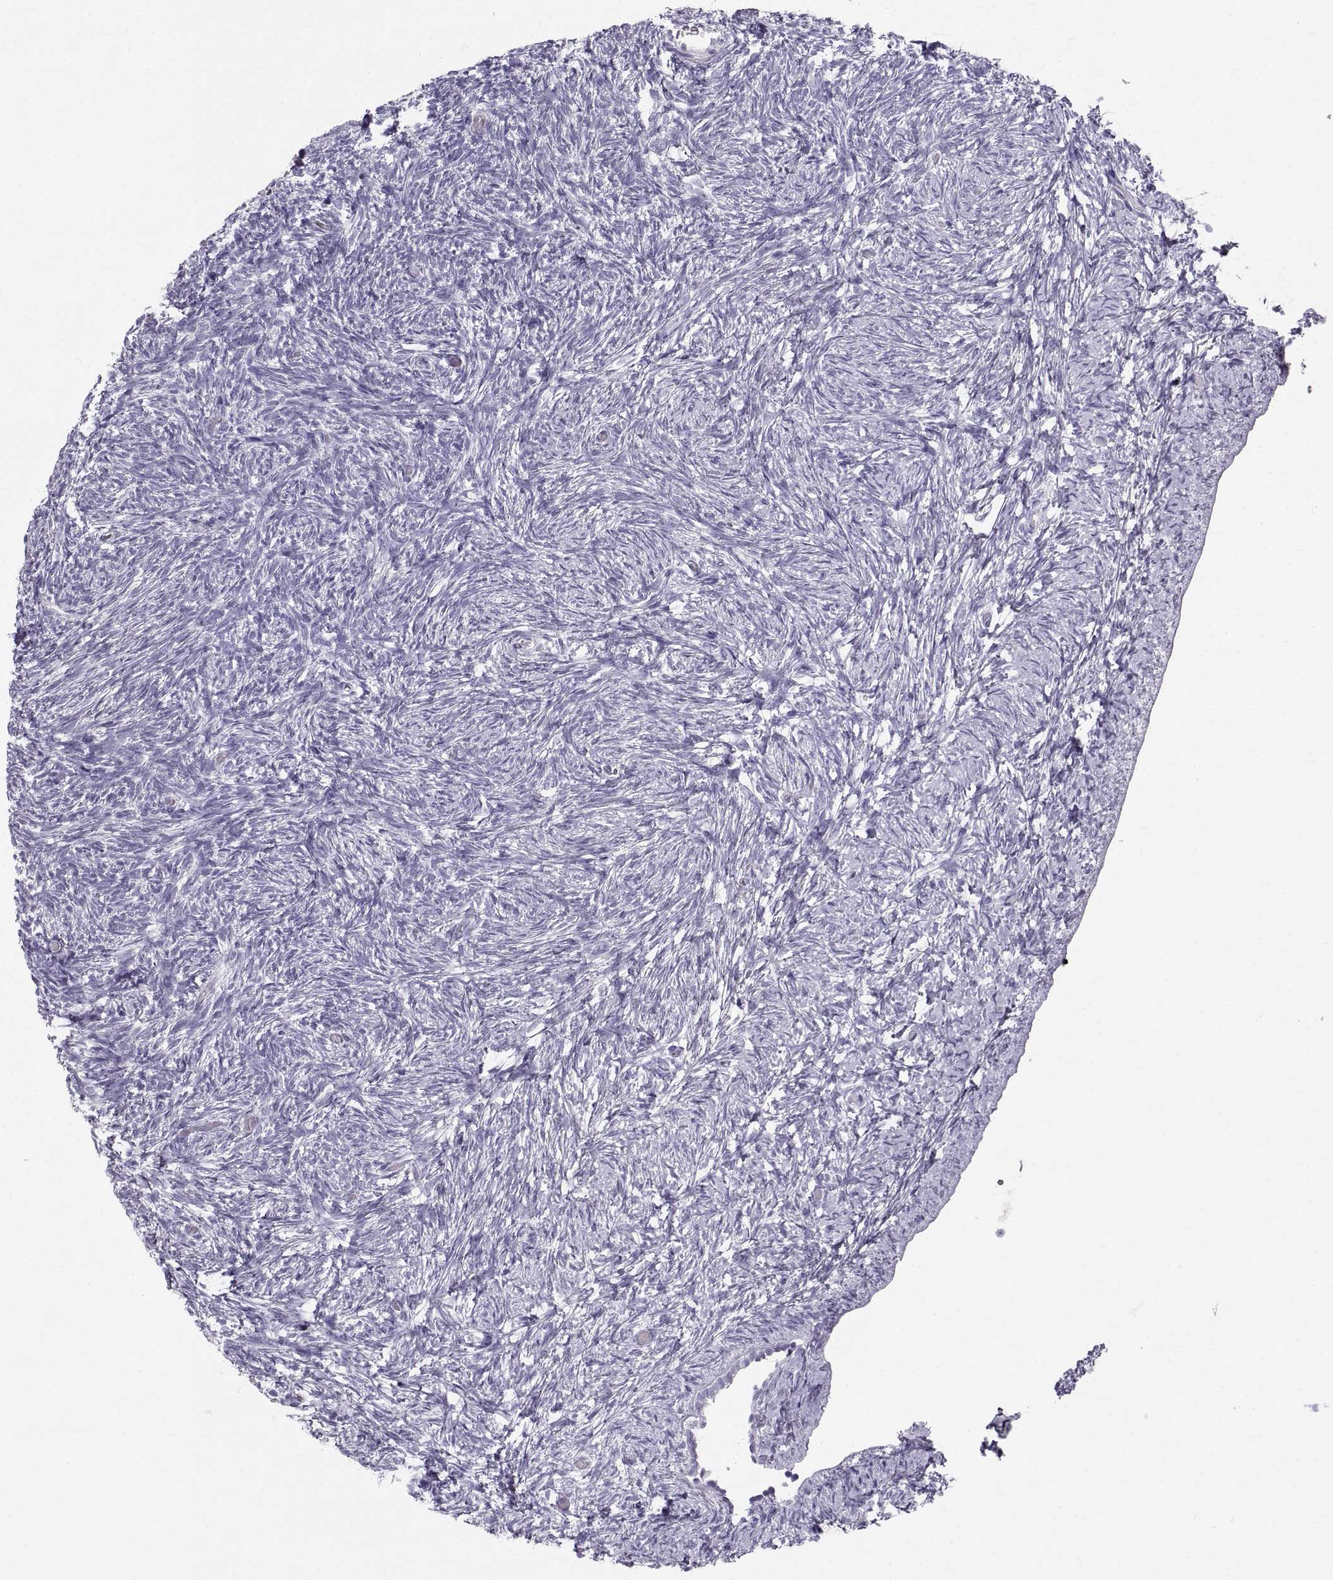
{"staining": {"intensity": "negative", "quantity": "none", "location": "none"}, "tissue": "ovary", "cell_type": "Ovarian stroma cells", "image_type": "normal", "snomed": [{"axis": "morphology", "description": "Normal tissue, NOS"}, {"axis": "topography", "description": "Ovary"}], "caption": "Immunohistochemistry micrograph of normal ovary: ovary stained with DAB (3,3'-diaminobenzidine) reveals no significant protein expression in ovarian stroma cells. (Immunohistochemistry (ihc), brightfield microscopy, high magnification).", "gene": "SLC22A6", "patient": {"sex": "female", "age": 39}}